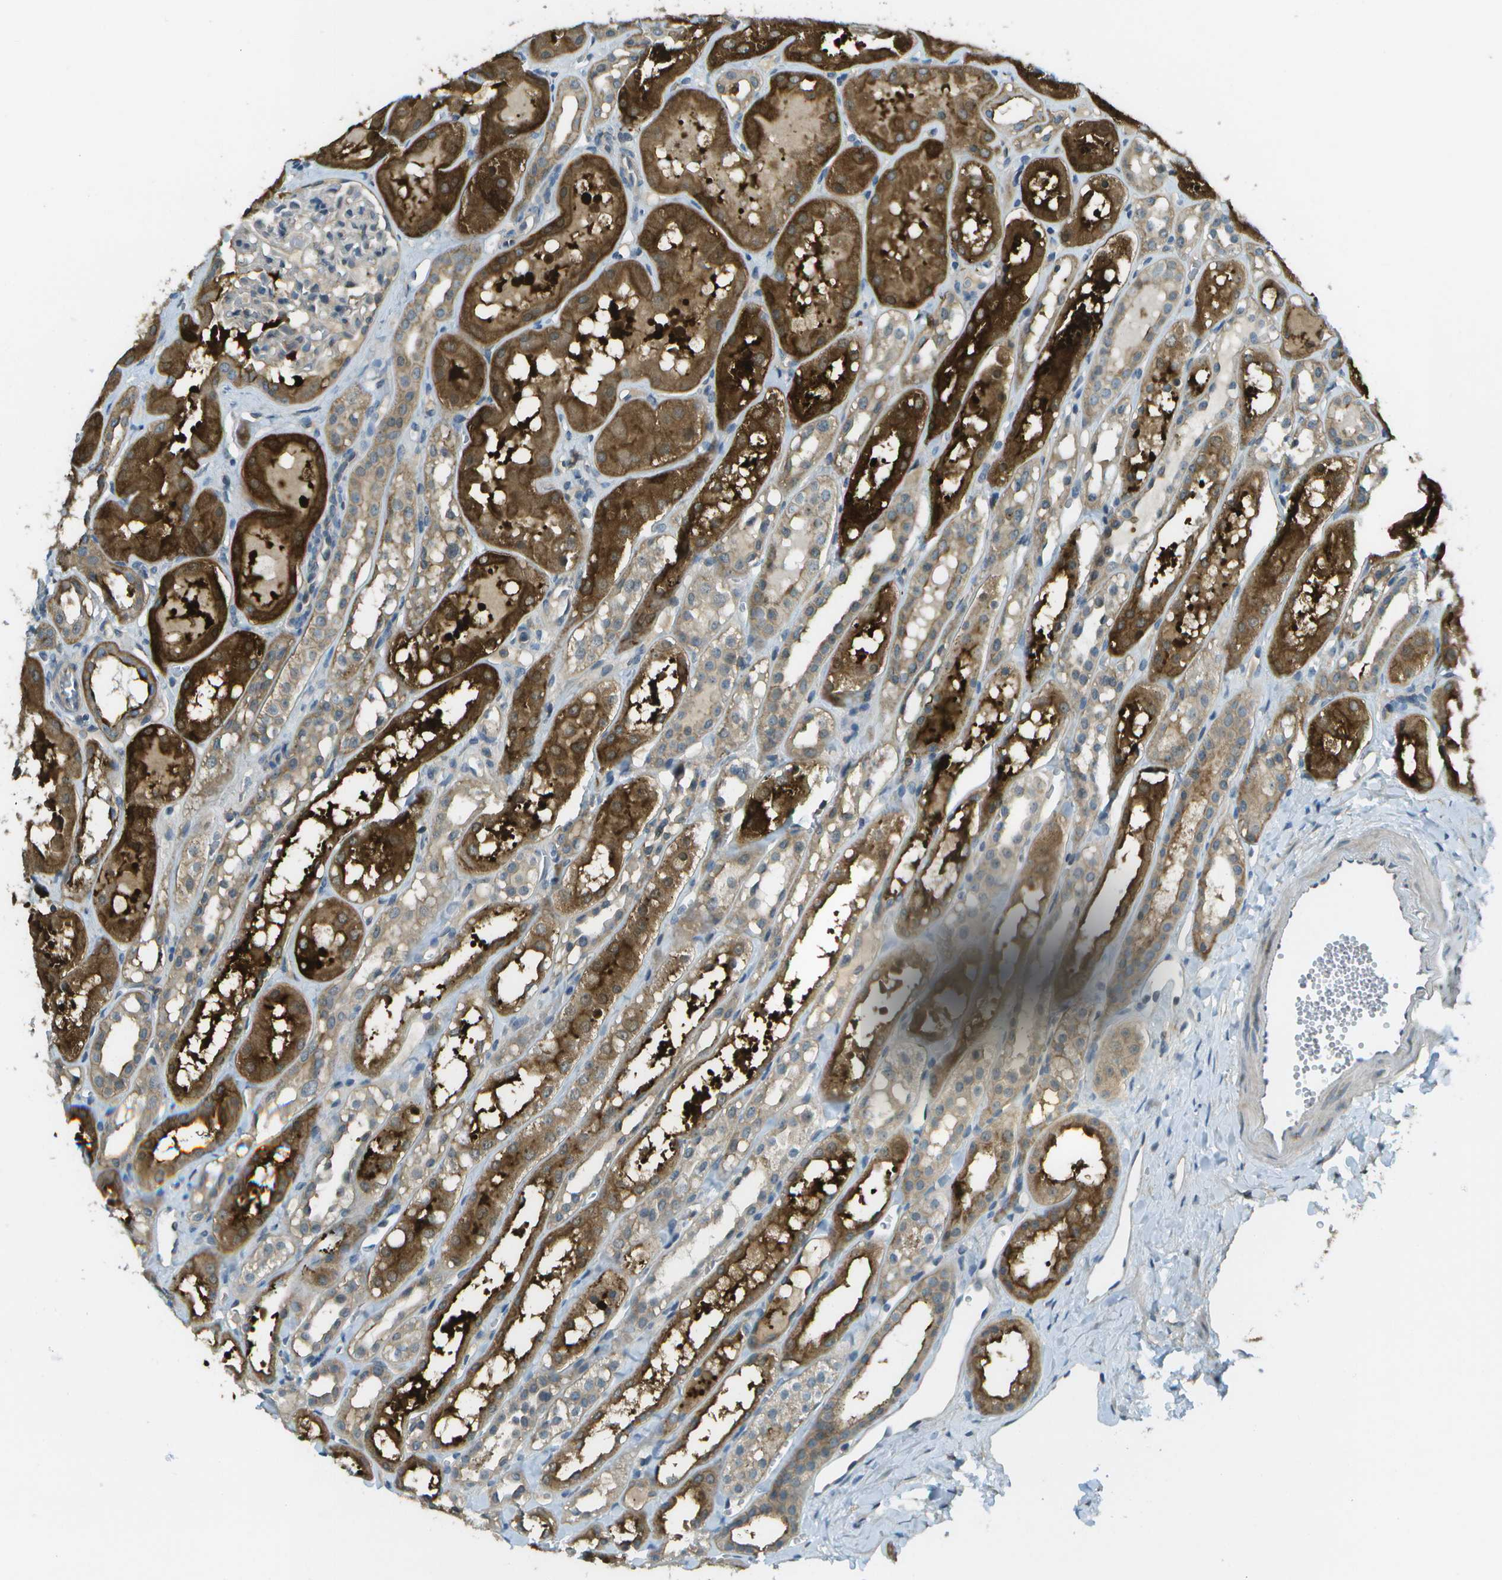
{"staining": {"intensity": "negative", "quantity": "none", "location": "none"}, "tissue": "kidney", "cell_type": "Cells in glomeruli", "image_type": "normal", "snomed": [{"axis": "morphology", "description": "Normal tissue, NOS"}, {"axis": "topography", "description": "Kidney"}, {"axis": "topography", "description": "Urinary bladder"}], "caption": "IHC of normal kidney exhibits no expression in cells in glomeruli.", "gene": "LRRC66", "patient": {"sex": "male", "age": 16}}